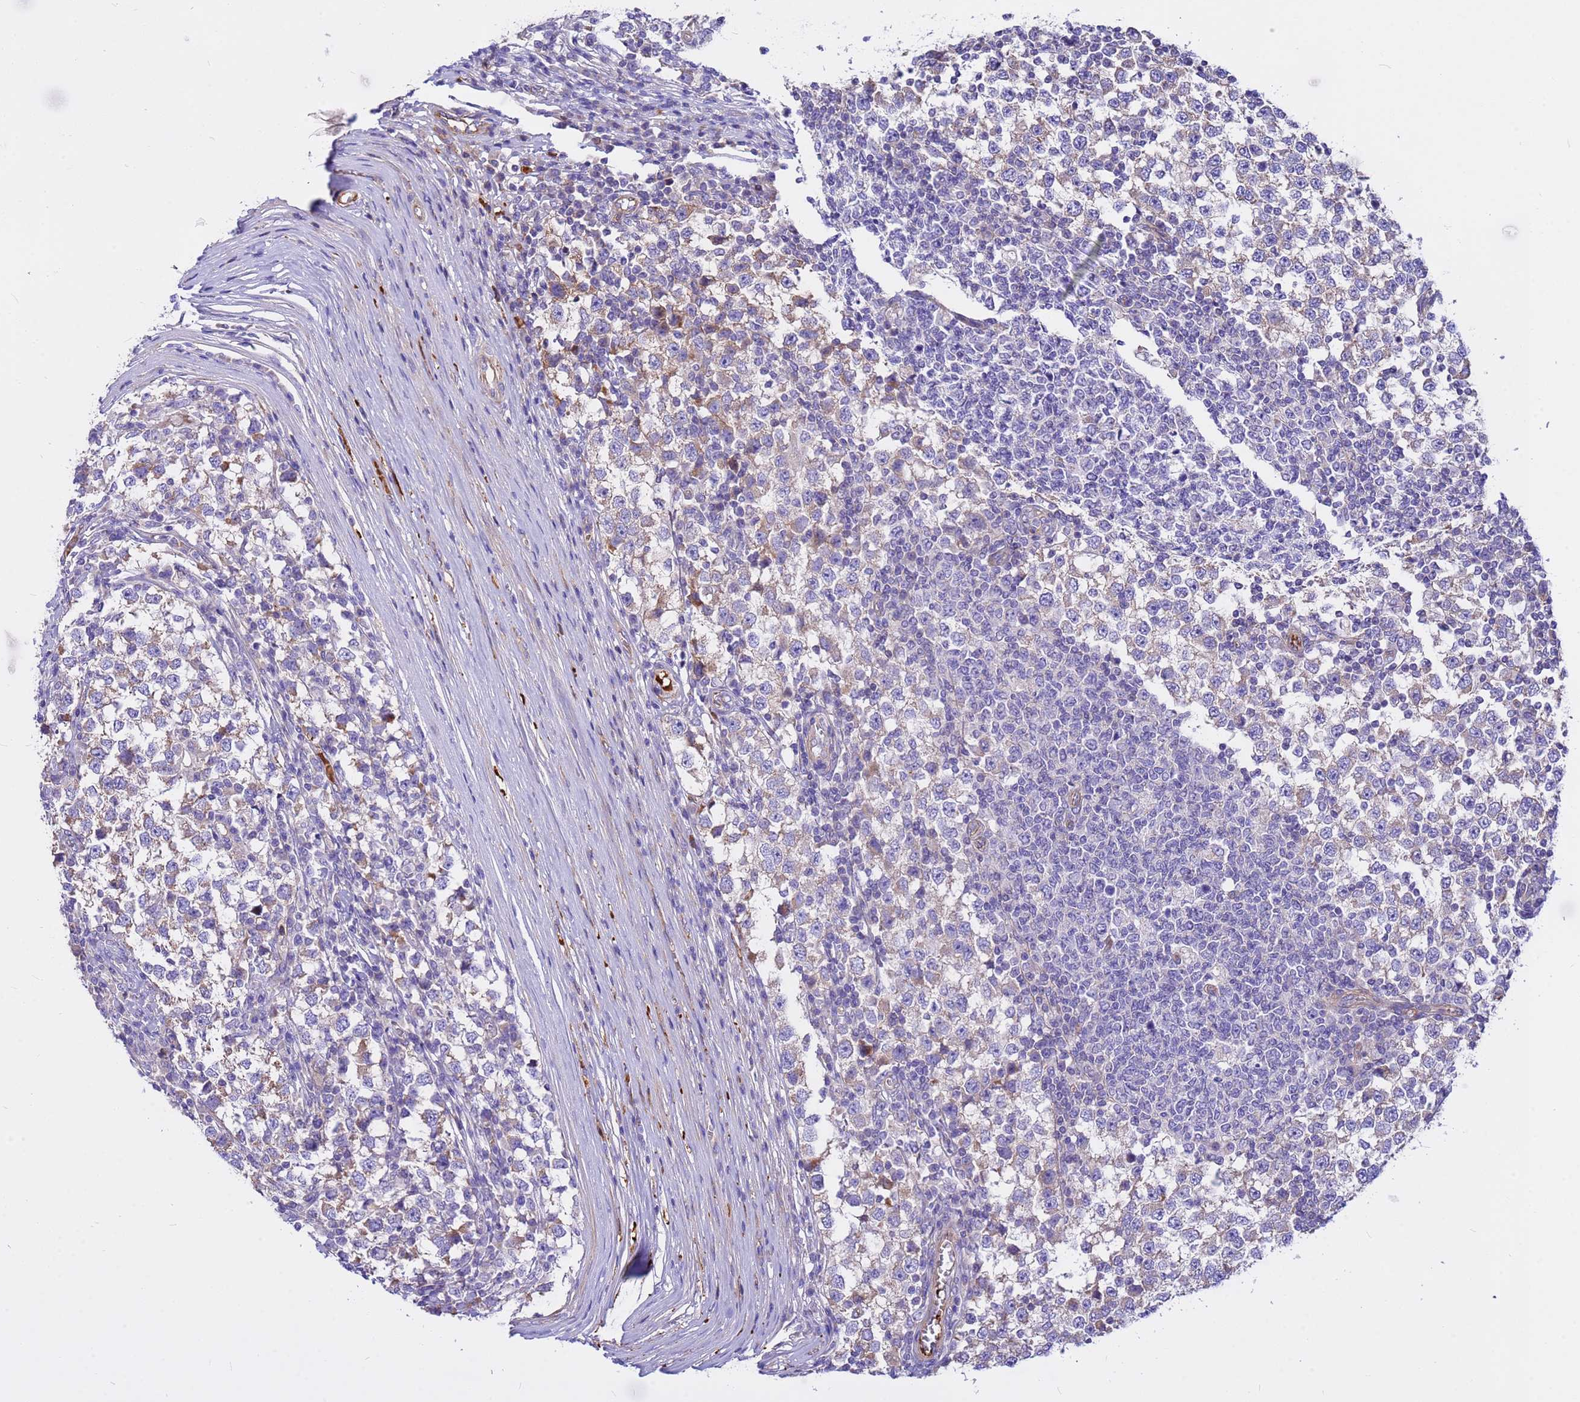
{"staining": {"intensity": "weak", "quantity": "<25%", "location": "cytoplasmic/membranous"}, "tissue": "testis cancer", "cell_type": "Tumor cells", "image_type": "cancer", "snomed": [{"axis": "morphology", "description": "Seminoma, NOS"}, {"axis": "topography", "description": "Testis"}], "caption": "Immunohistochemistry histopathology image of neoplastic tissue: seminoma (testis) stained with DAB displays no significant protein positivity in tumor cells.", "gene": "CRHBP", "patient": {"sex": "male", "age": 65}}